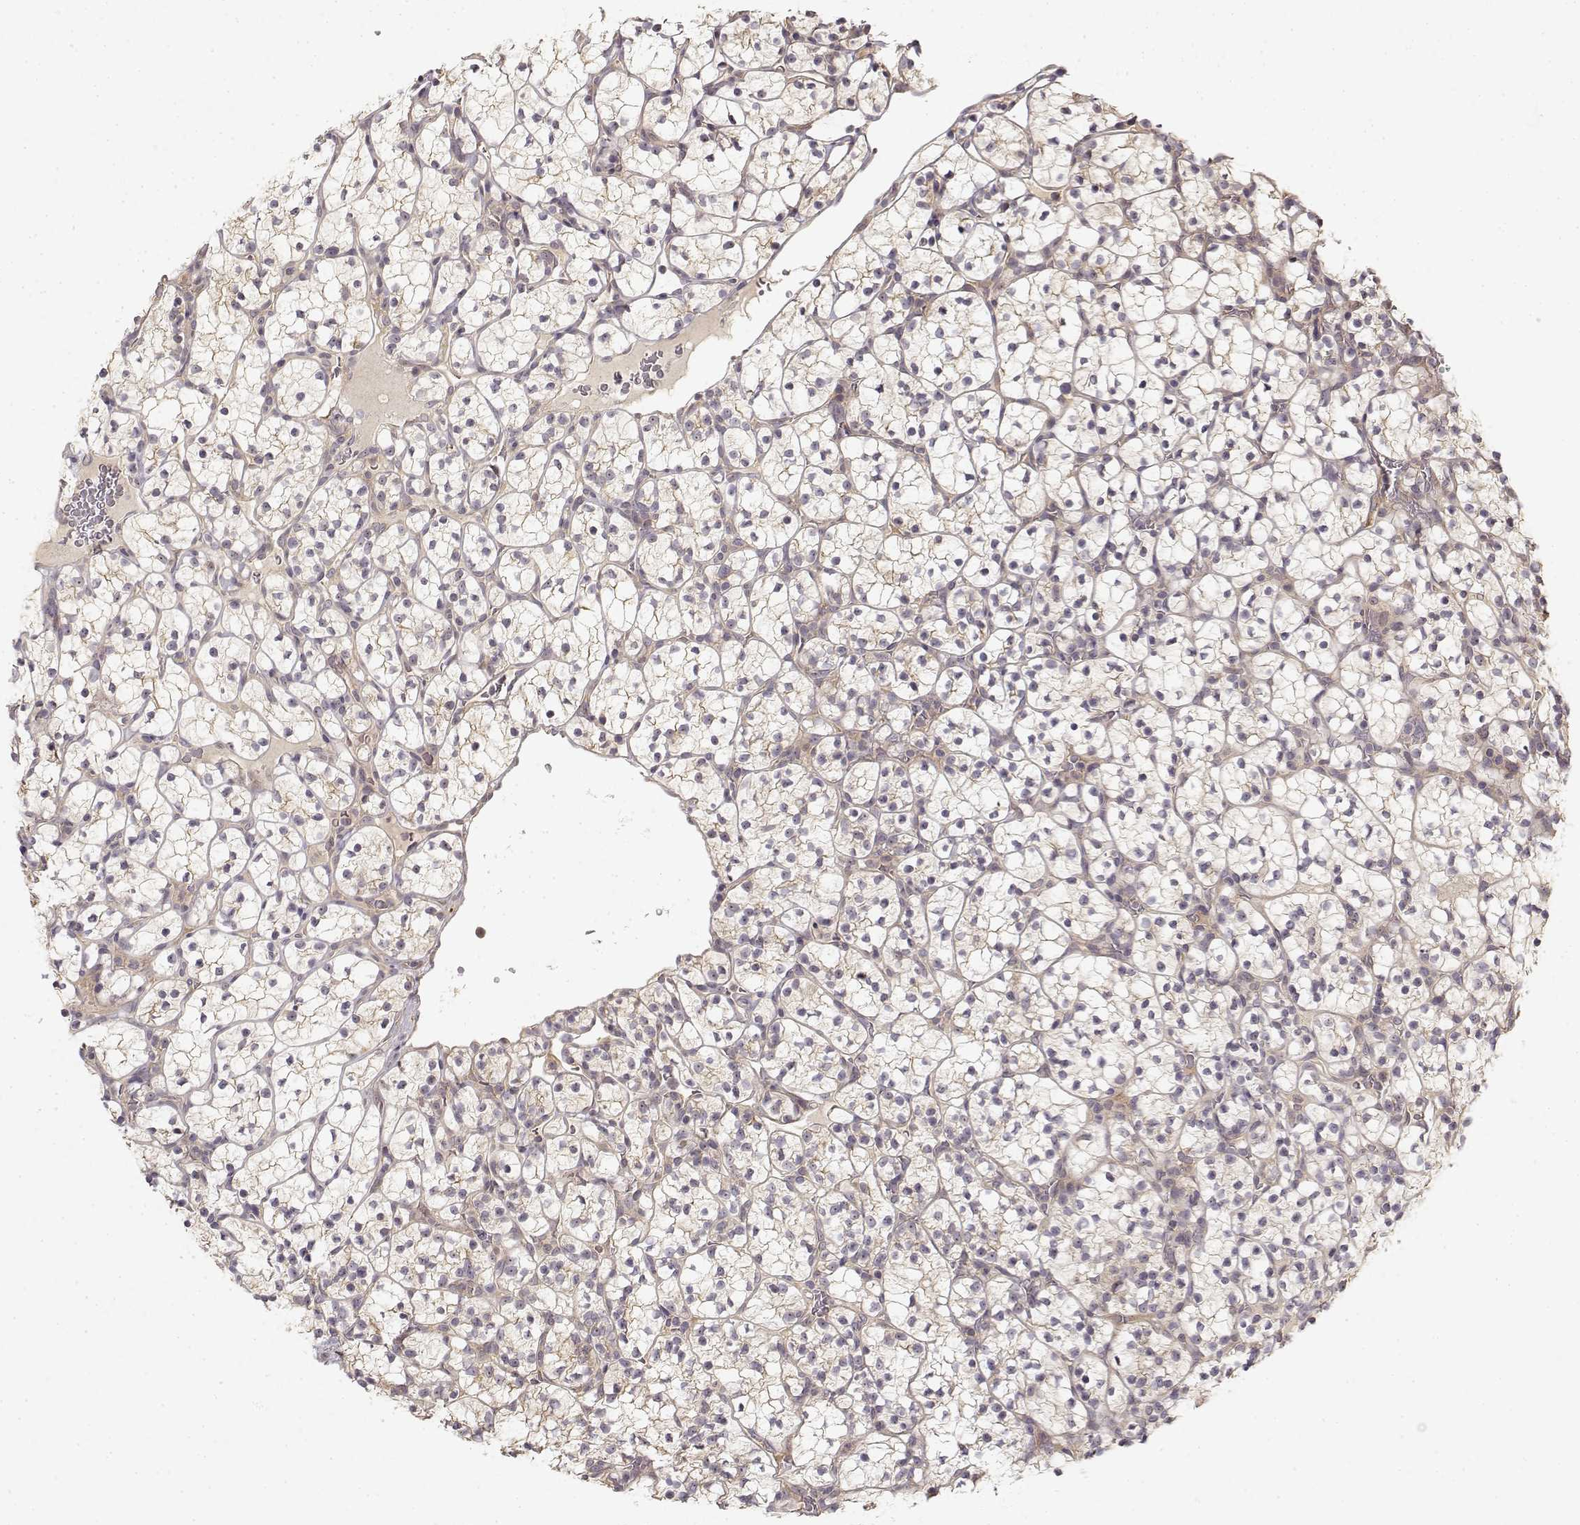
{"staining": {"intensity": "weak", "quantity": ">75%", "location": "cytoplasmic/membranous"}, "tissue": "renal cancer", "cell_type": "Tumor cells", "image_type": "cancer", "snomed": [{"axis": "morphology", "description": "Adenocarcinoma, NOS"}, {"axis": "topography", "description": "Kidney"}], "caption": "Tumor cells exhibit low levels of weak cytoplasmic/membranous positivity in about >75% of cells in human renal adenocarcinoma.", "gene": "MED12L", "patient": {"sex": "female", "age": 89}}